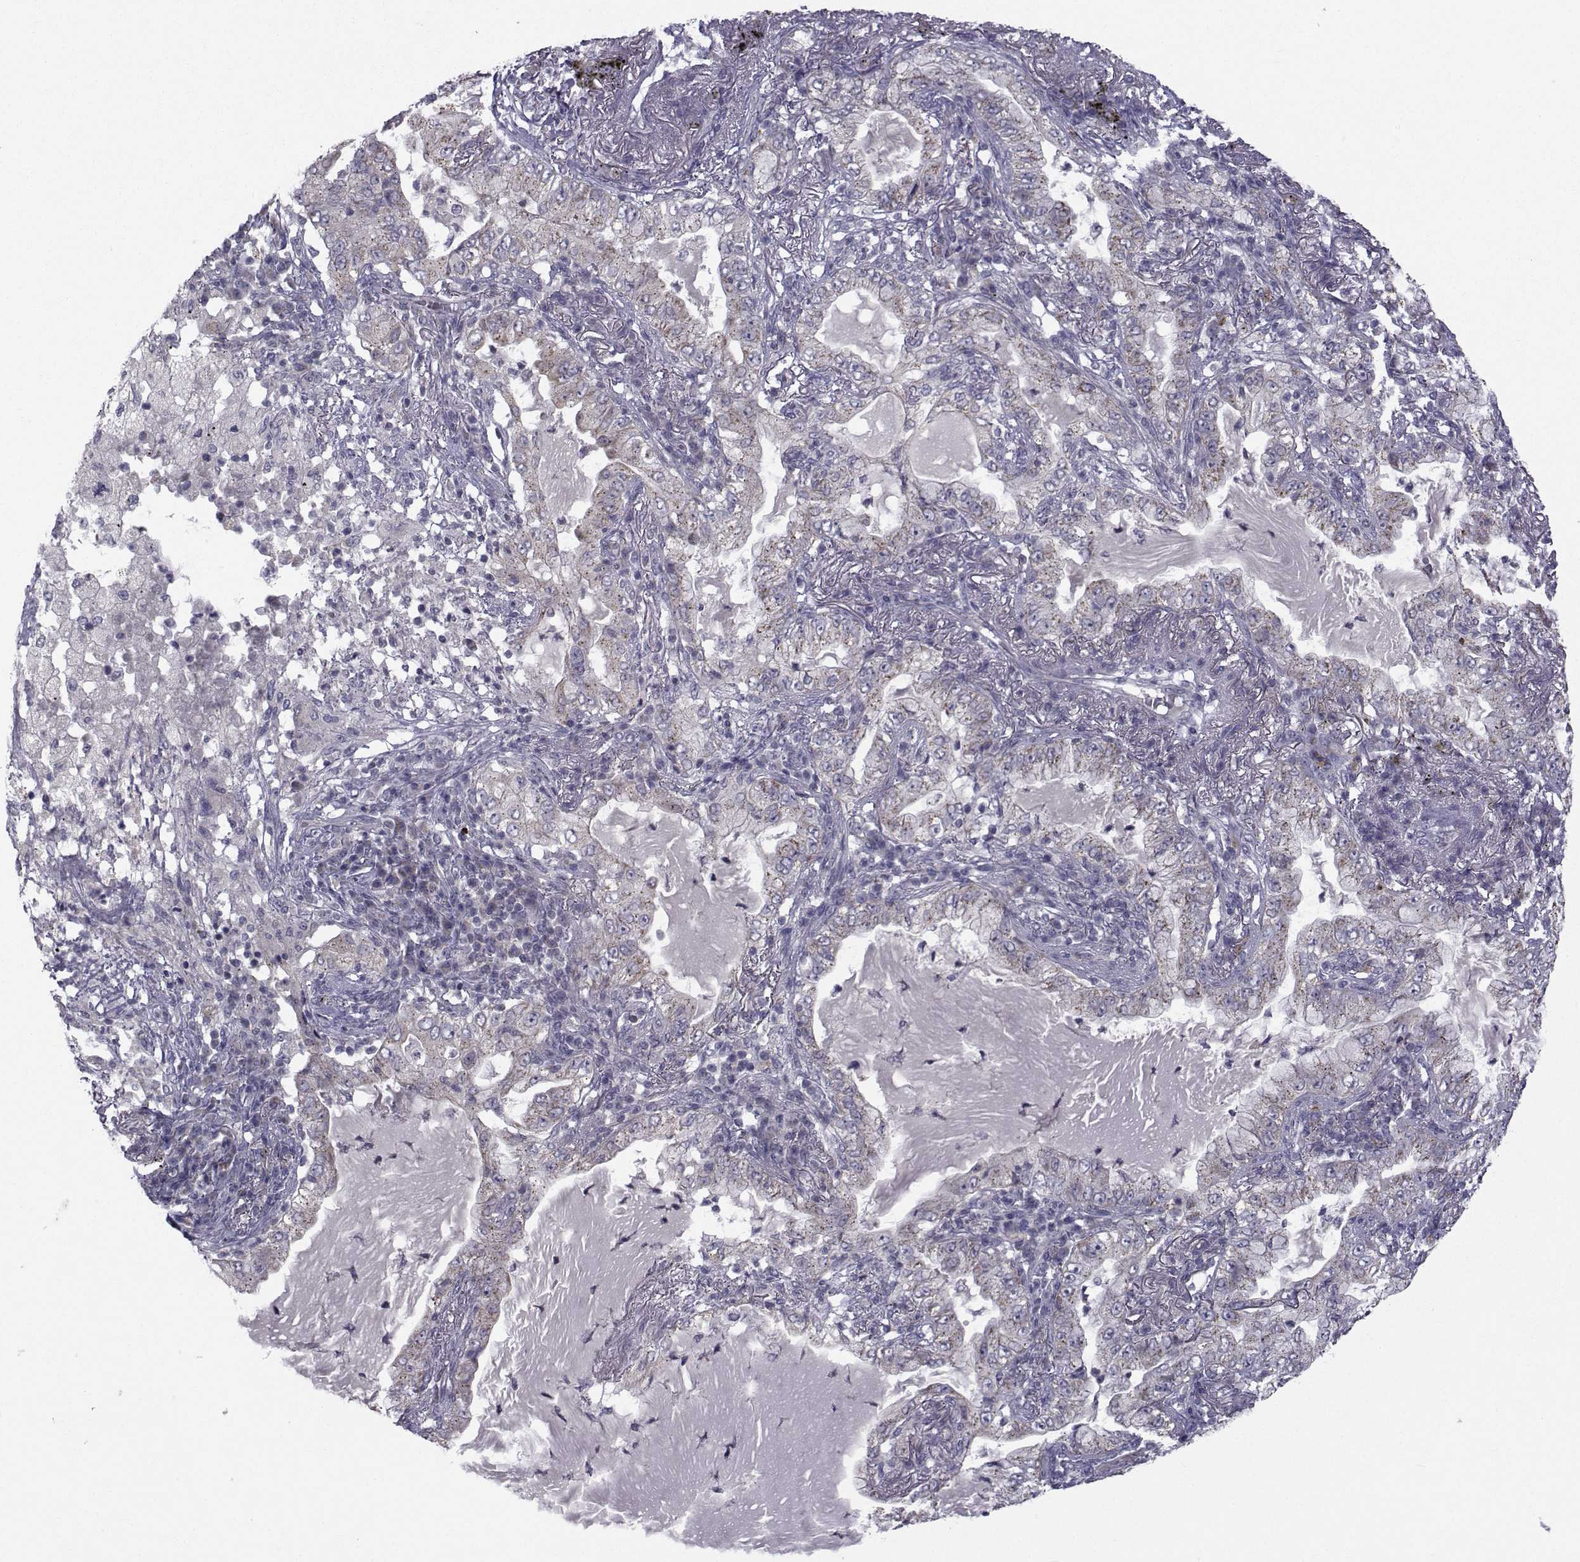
{"staining": {"intensity": "weak", "quantity": "25%-75%", "location": "cytoplasmic/membranous"}, "tissue": "lung cancer", "cell_type": "Tumor cells", "image_type": "cancer", "snomed": [{"axis": "morphology", "description": "Adenocarcinoma, NOS"}, {"axis": "topography", "description": "Lung"}], "caption": "DAB (3,3'-diaminobenzidine) immunohistochemical staining of lung cancer (adenocarcinoma) exhibits weak cytoplasmic/membranous protein expression in about 25%-75% of tumor cells.", "gene": "ANGPT1", "patient": {"sex": "female", "age": 73}}